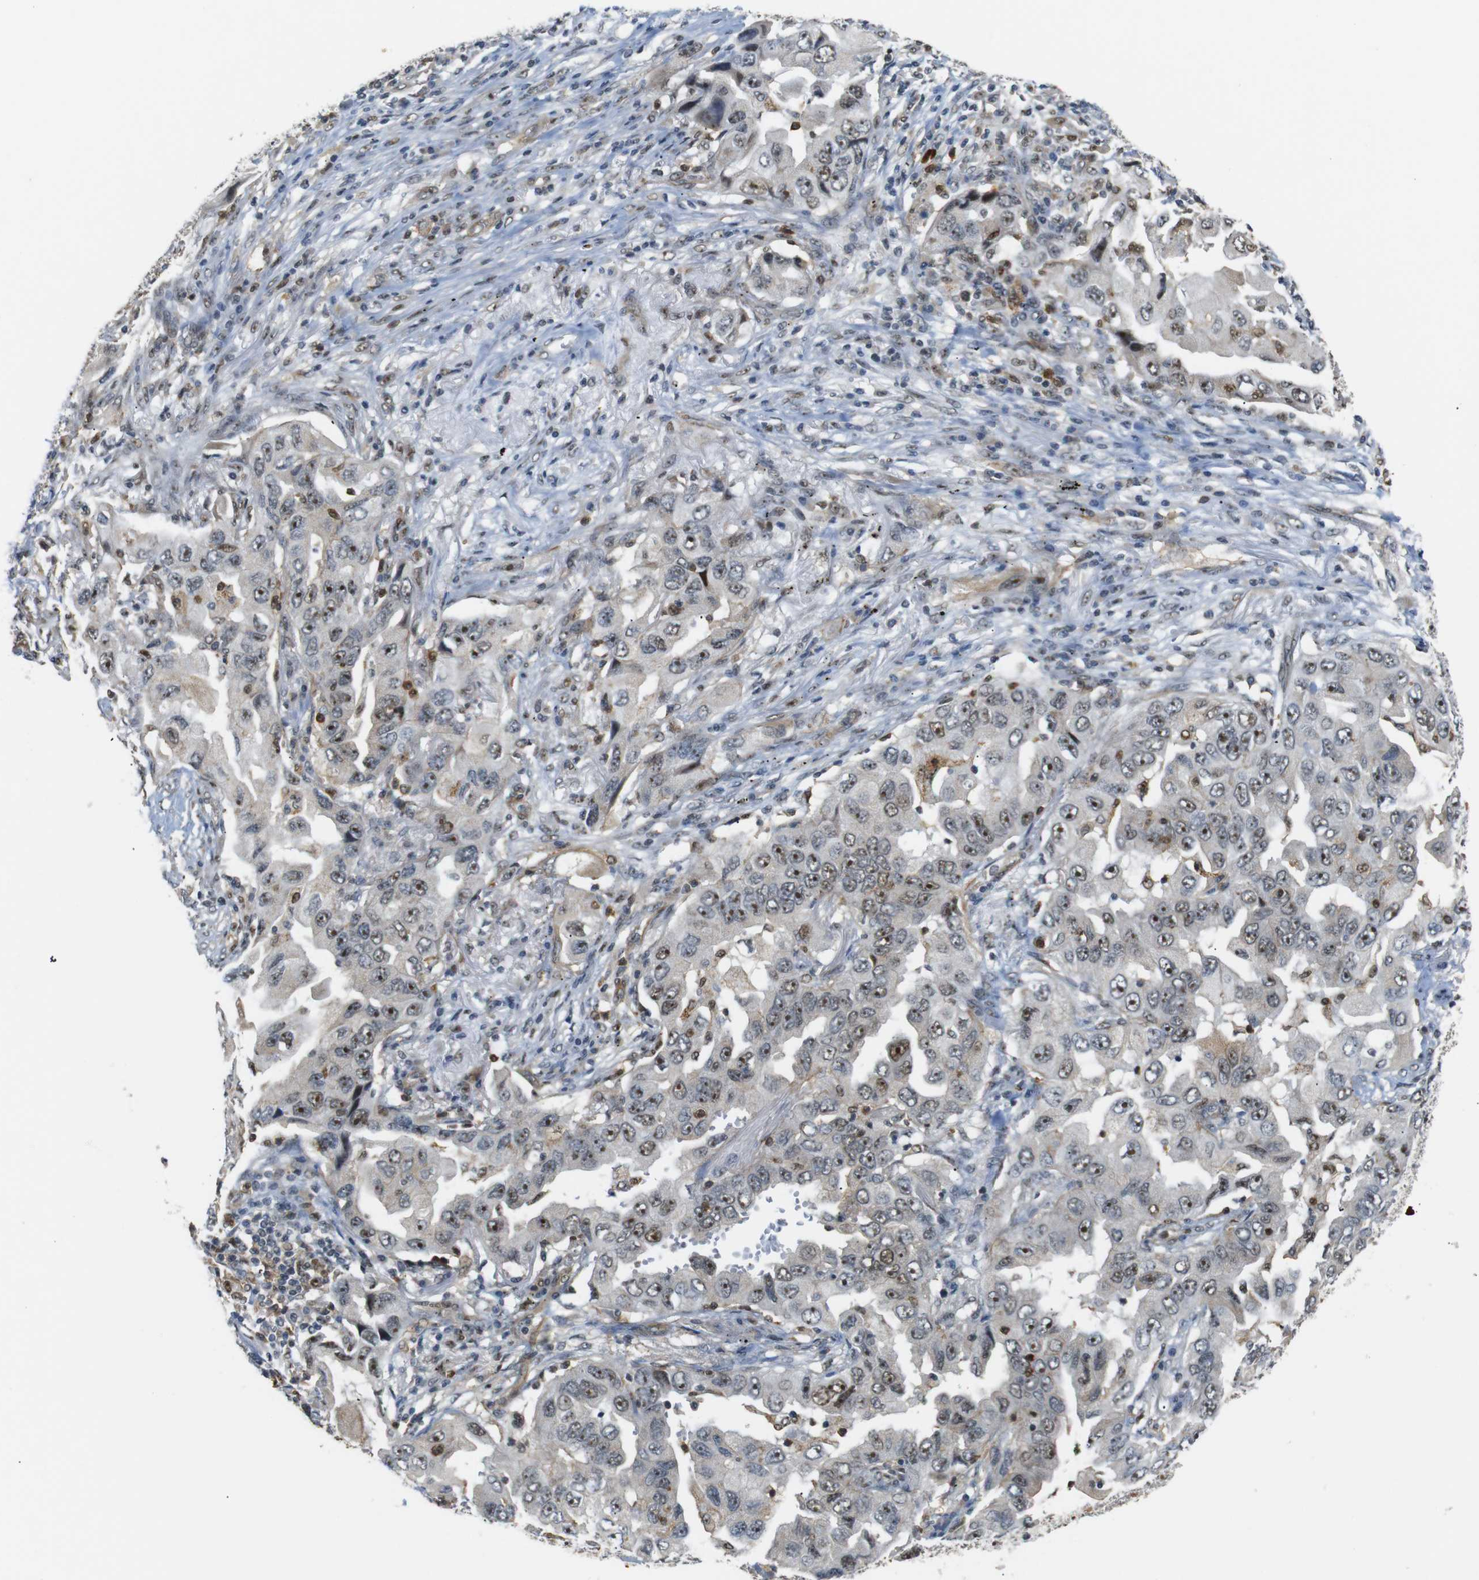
{"staining": {"intensity": "moderate", "quantity": ">75%", "location": "nuclear"}, "tissue": "lung cancer", "cell_type": "Tumor cells", "image_type": "cancer", "snomed": [{"axis": "morphology", "description": "Adenocarcinoma, NOS"}, {"axis": "topography", "description": "Lung"}], "caption": "A high-resolution image shows IHC staining of lung cancer, which exhibits moderate nuclear staining in approximately >75% of tumor cells.", "gene": "PARN", "patient": {"sex": "female", "age": 65}}